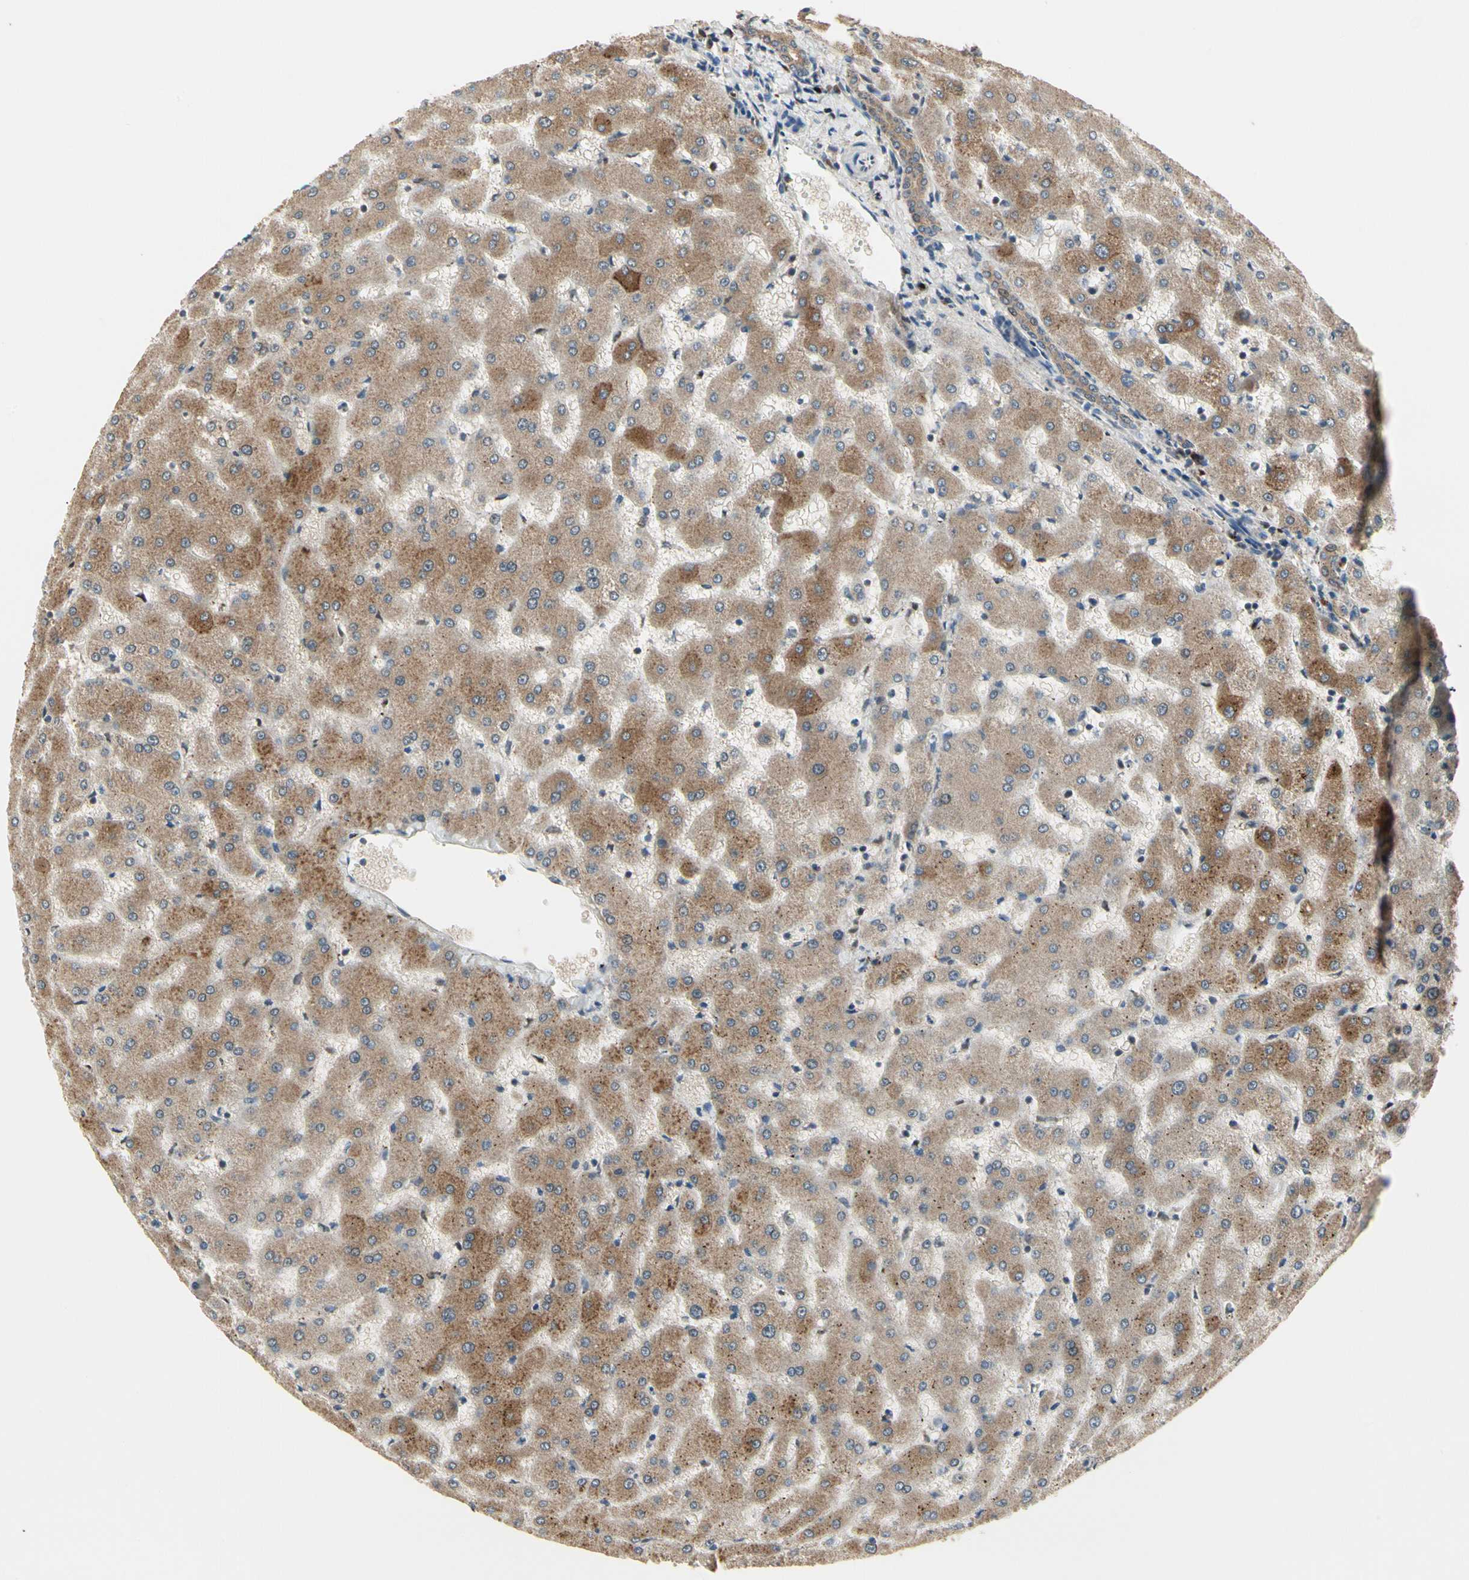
{"staining": {"intensity": "moderate", "quantity": ">75%", "location": "cytoplasmic/membranous"}, "tissue": "liver", "cell_type": "Cholangiocytes", "image_type": "normal", "snomed": [{"axis": "morphology", "description": "Normal tissue, NOS"}, {"axis": "topography", "description": "Liver"}], "caption": "DAB (3,3'-diaminobenzidine) immunohistochemical staining of unremarkable human liver shows moderate cytoplasmic/membranous protein expression in about >75% of cholangiocytes. (DAB IHC, brown staining for protein, blue staining for nuclei).", "gene": "CGREF1", "patient": {"sex": "female", "age": 63}}